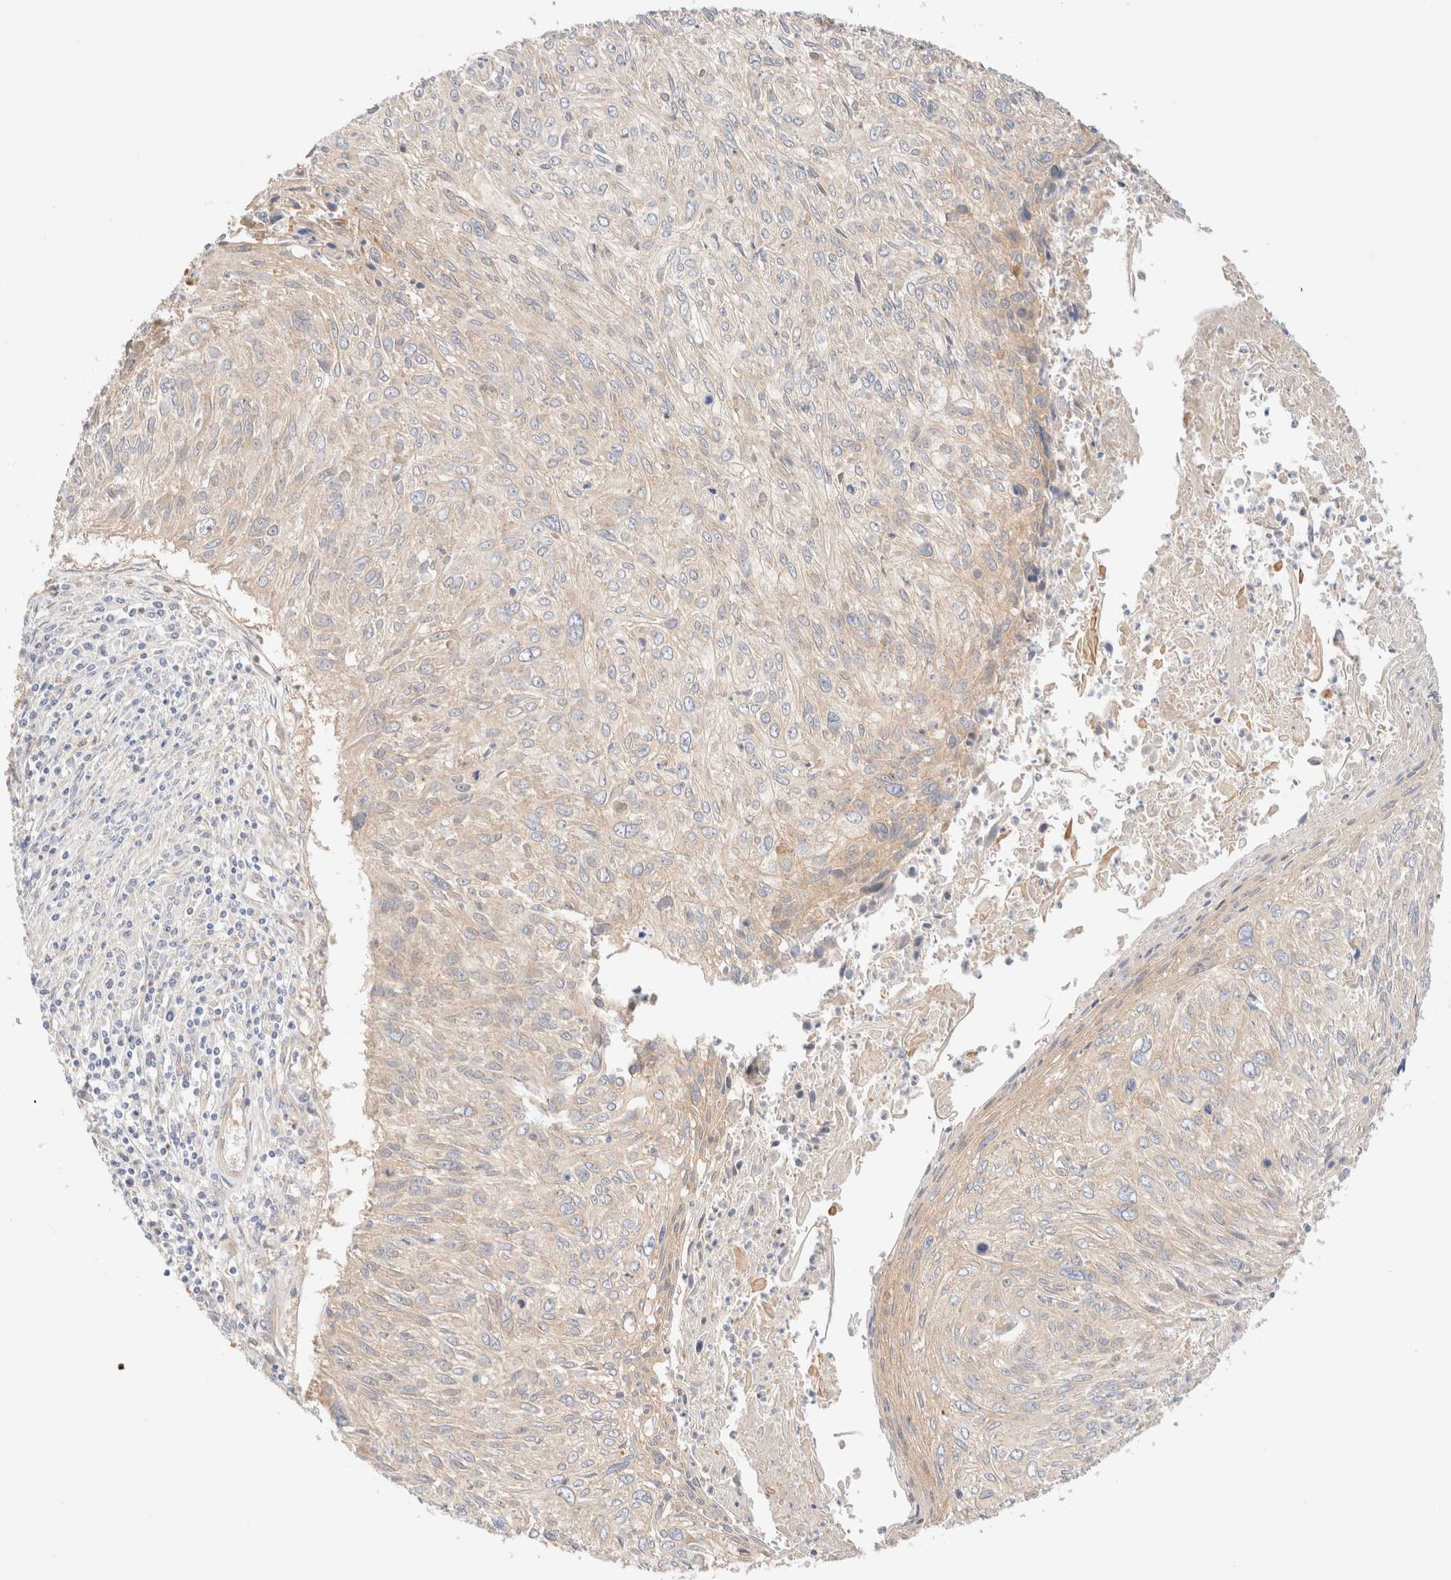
{"staining": {"intensity": "weak", "quantity": "<25%", "location": "cytoplasmic/membranous"}, "tissue": "cervical cancer", "cell_type": "Tumor cells", "image_type": "cancer", "snomed": [{"axis": "morphology", "description": "Squamous cell carcinoma, NOS"}, {"axis": "topography", "description": "Cervix"}], "caption": "Immunohistochemical staining of cervical cancer reveals no significant expression in tumor cells.", "gene": "NIBAN2", "patient": {"sex": "female", "age": 51}}